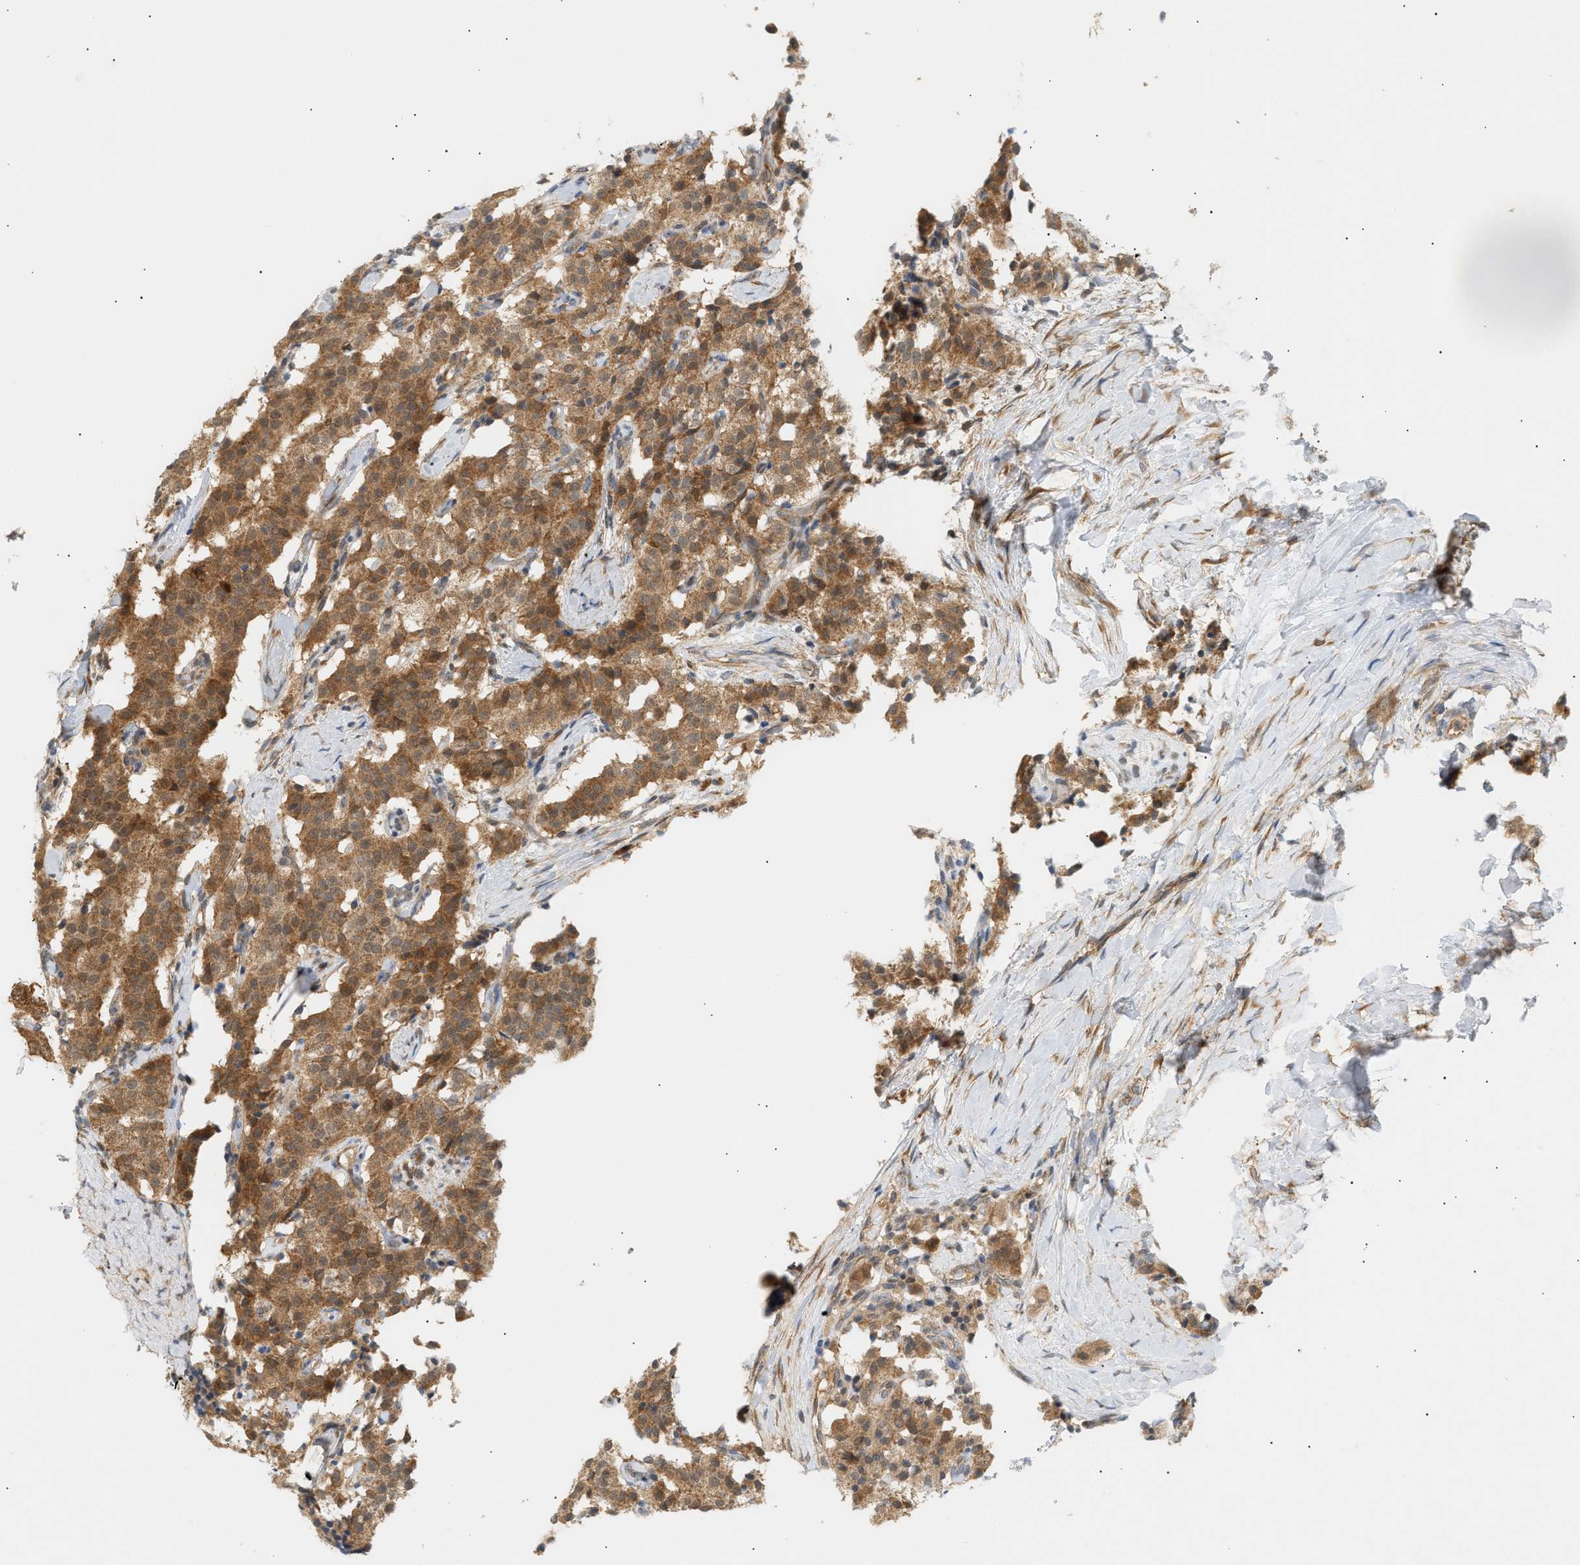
{"staining": {"intensity": "strong", "quantity": ">75%", "location": "cytoplasmic/membranous"}, "tissue": "carcinoid", "cell_type": "Tumor cells", "image_type": "cancer", "snomed": [{"axis": "morphology", "description": "Carcinoid, malignant, NOS"}, {"axis": "topography", "description": "Lung"}], "caption": "Approximately >75% of tumor cells in carcinoid show strong cytoplasmic/membranous protein expression as visualized by brown immunohistochemical staining.", "gene": "SHC1", "patient": {"sex": "male", "age": 30}}